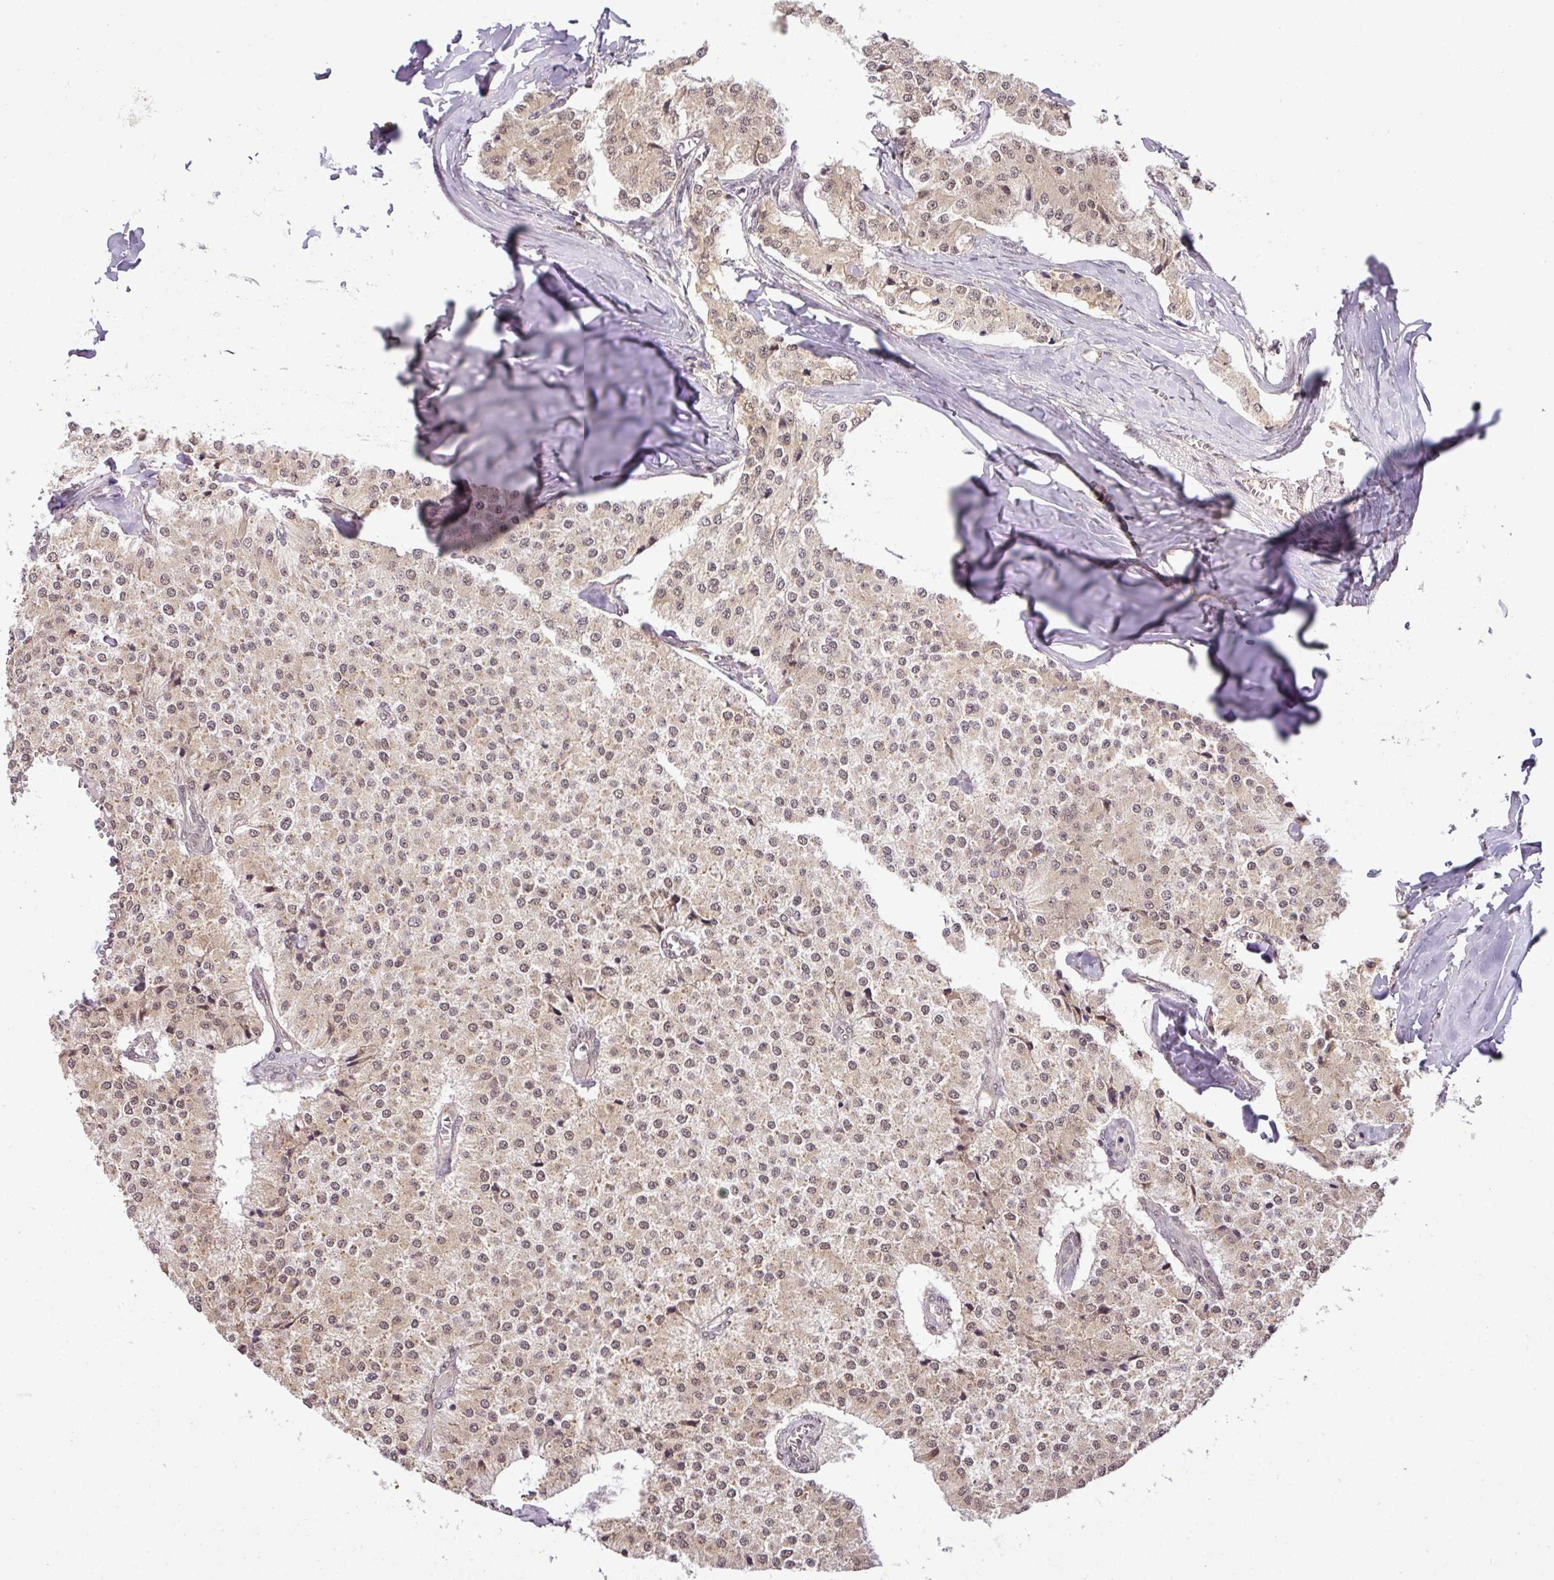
{"staining": {"intensity": "moderate", "quantity": ">75%", "location": "cytoplasmic/membranous,nuclear"}, "tissue": "carcinoid", "cell_type": "Tumor cells", "image_type": "cancer", "snomed": [{"axis": "morphology", "description": "Carcinoid, malignant, NOS"}, {"axis": "topography", "description": "Colon"}], "caption": "Moderate cytoplasmic/membranous and nuclear positivity is identified in about >75% of tumor cells in carcinoid.", "gene": "C1orf226", "patient": {"sex": "female", "age": 52}}